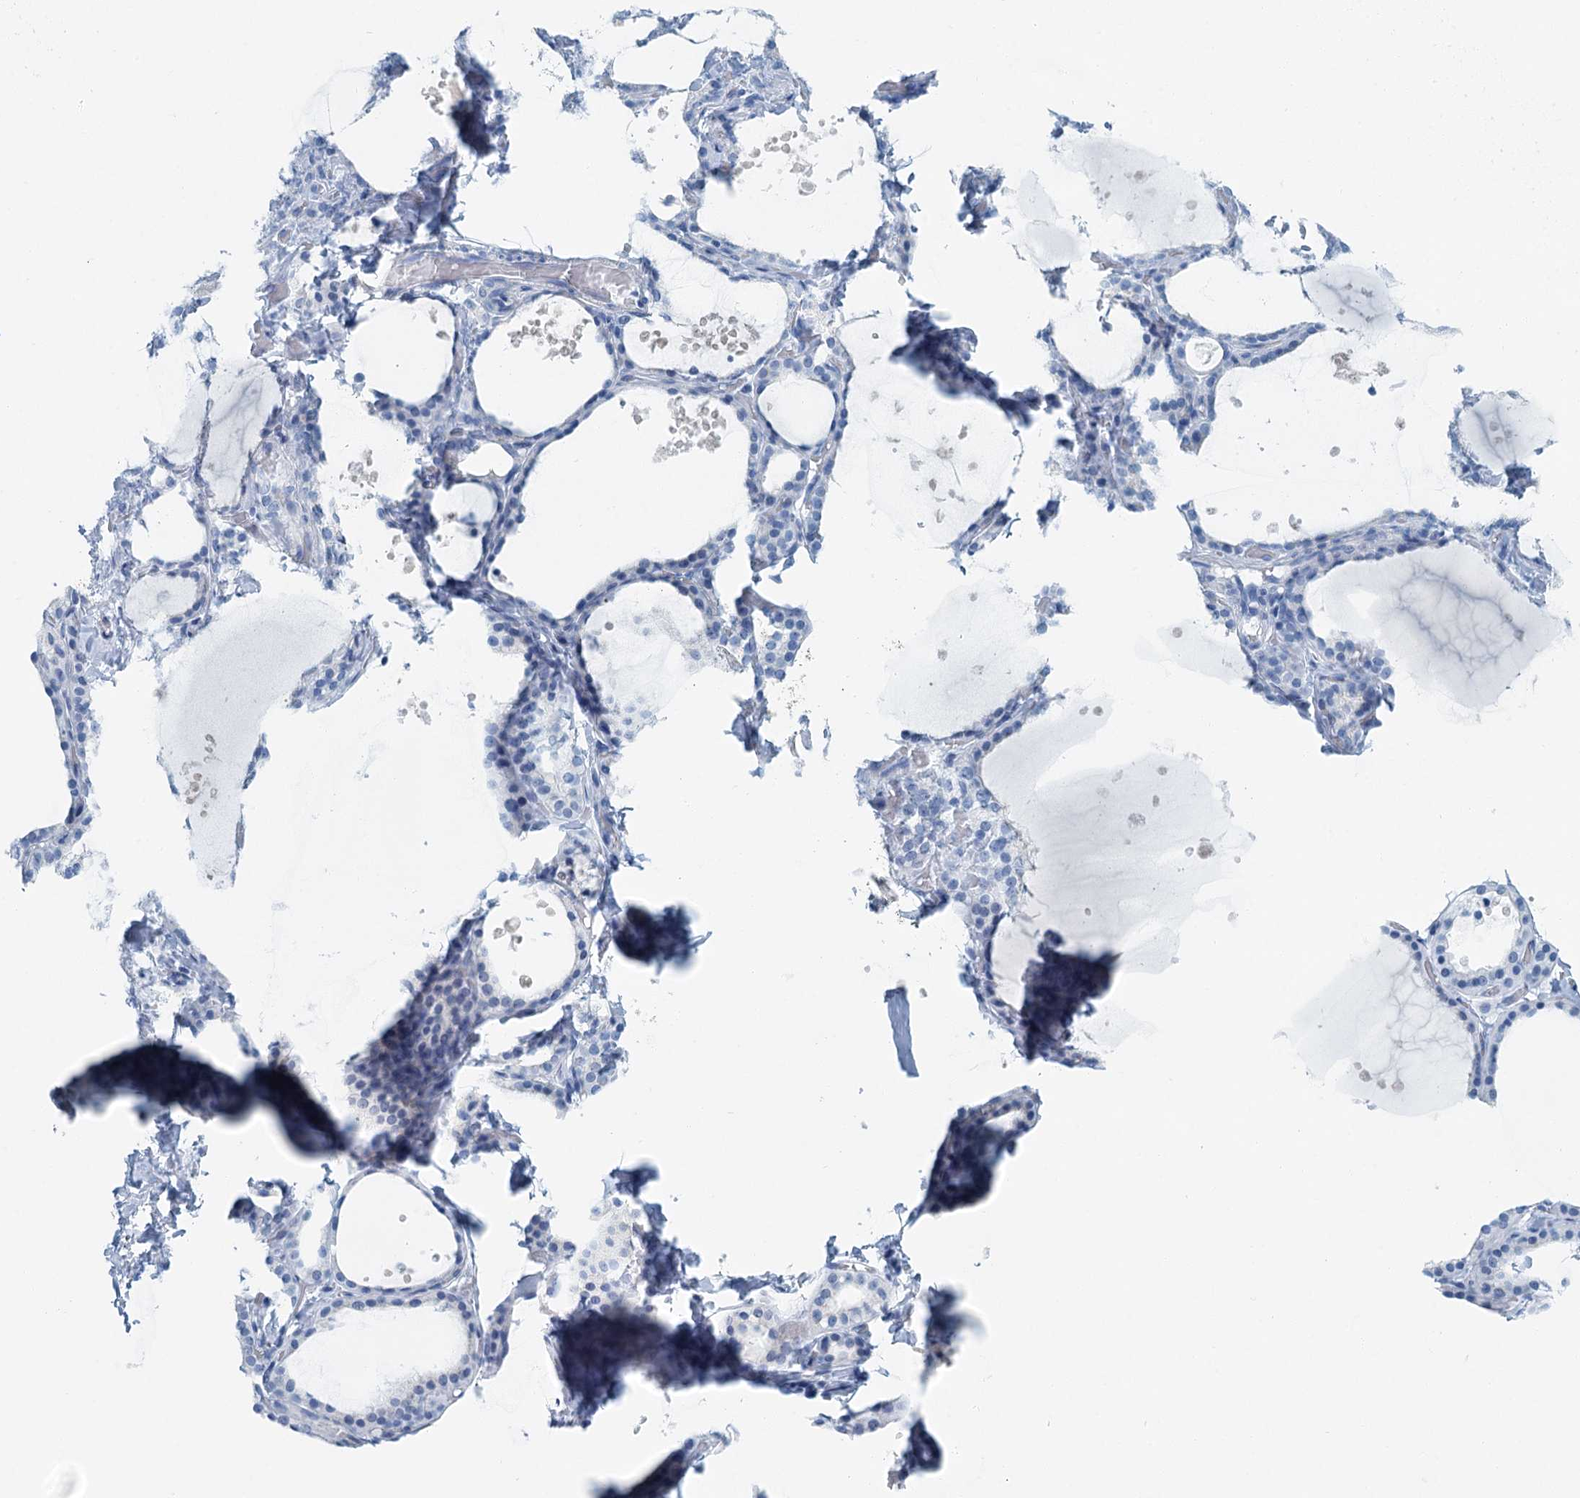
{"staining": {"intensity": "weak", "quantity": "25%-75%", "location": "cytoplasmic/membranous"}, "tissue": "thyroid gland", "cell_type": "Glandular cells", "image_type": "normal", "snomed": [{"axis": "morphology", "description": "Normal tissue, NOS"}, {"axis": "topography", "description": "Thyroid gland"}], "caption": "Immunohistochemistry (IHC) of unremarkable human thyroid gland reveals low levels of weak cytoplasmic/membranous expression in about 25%-75% of glandular cells.", "gene": "ZNF527", "patient": {"sex": "female", "age": 44}}